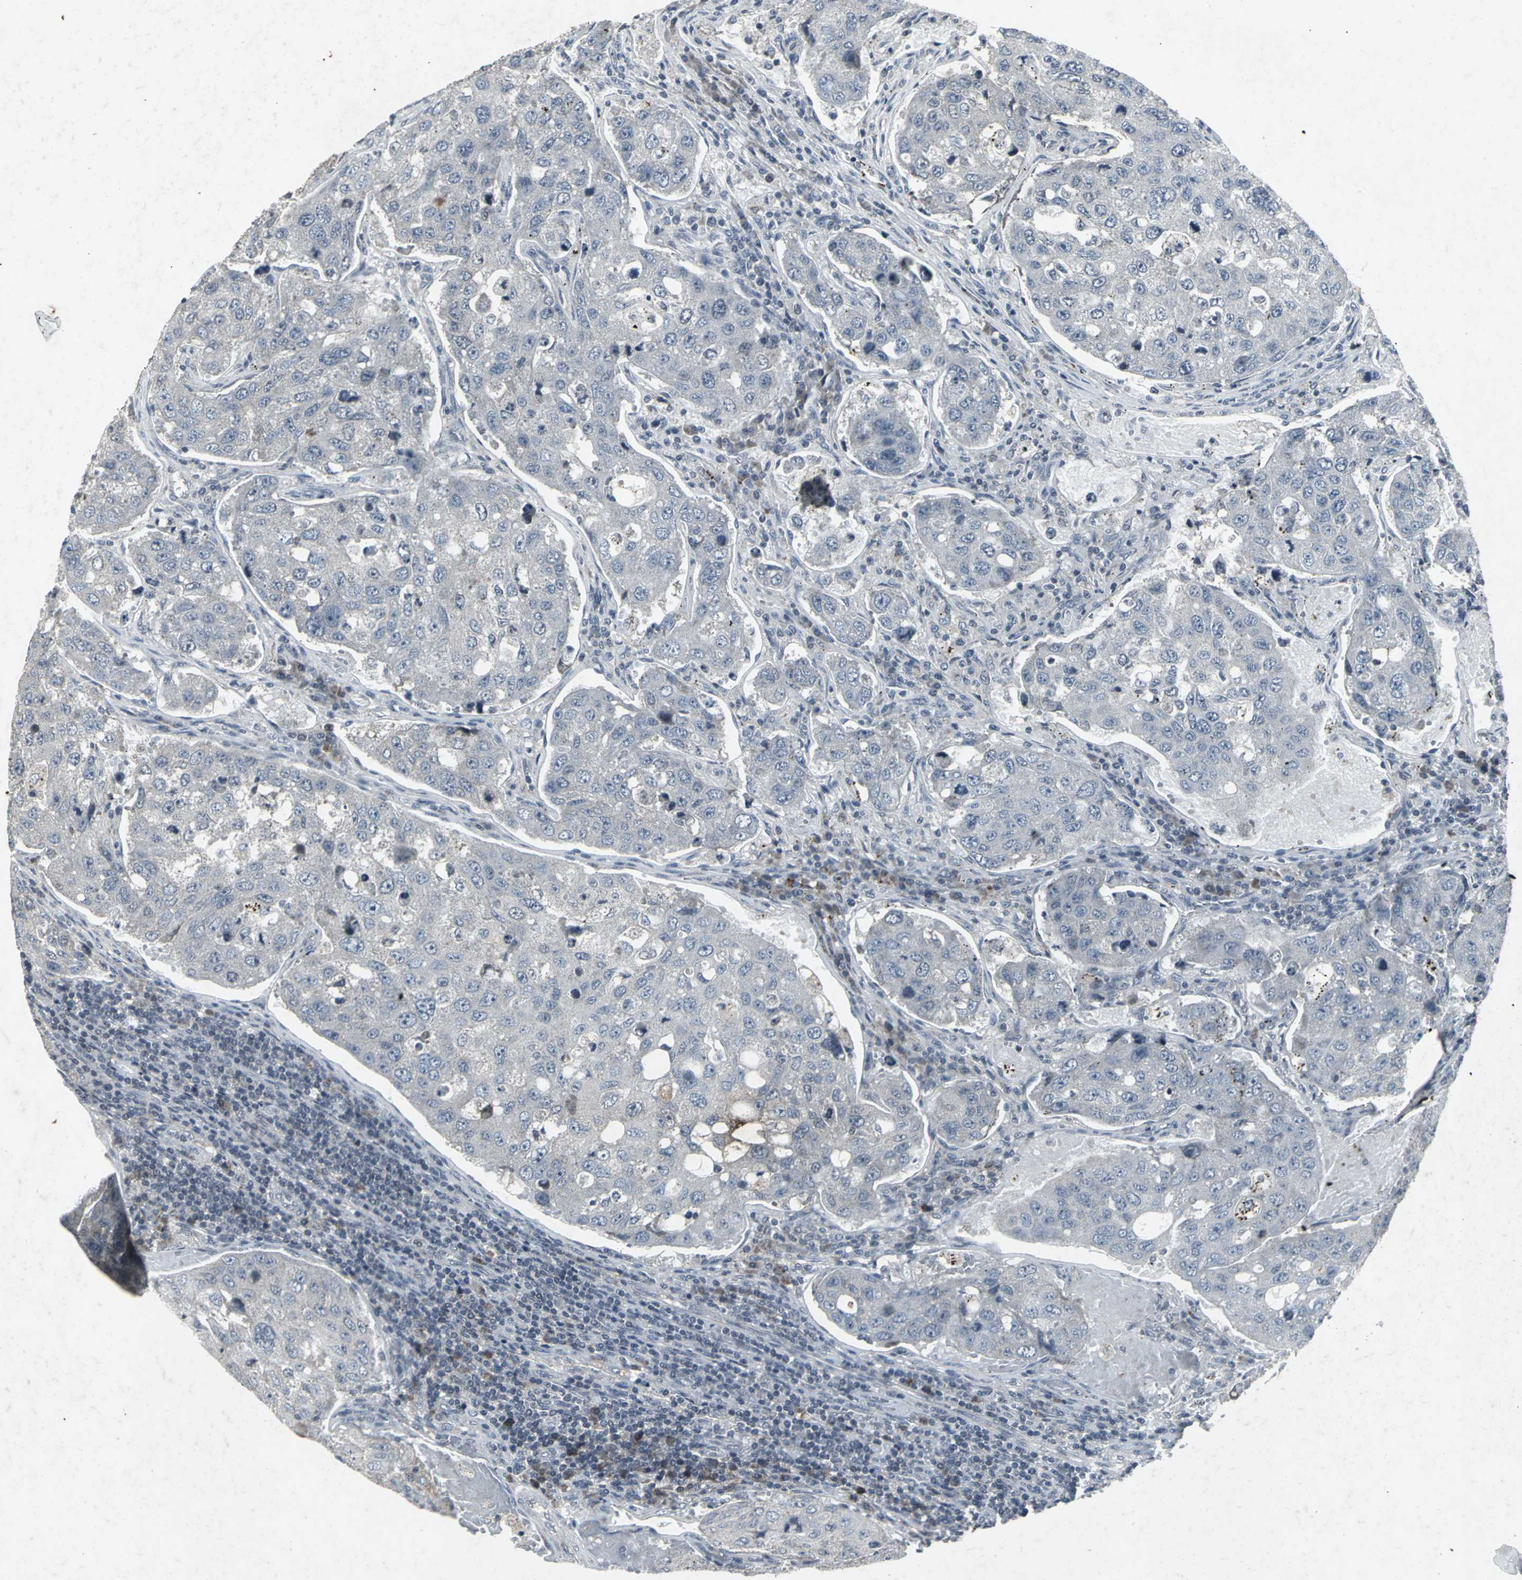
{"staining": {"intensity": "negative", "quantity": "none", "location": "none"}, "tissue": "urothelial cancer", "cell_type": "Tumor cells", "image_type": "cancer", "snomed": [{"axis": "morphology", "description": "Urothelial carcinoma, High grade"}, {"axis": "topography", "description": "Lymph node"}, {"axis": "topography", "description": "Urinary bladder"}], "caption": "Tumor cells show no significant staining in urothelial cancer.", "gene": "BMP4", "patient": {"sex": "male", "age": 51}}